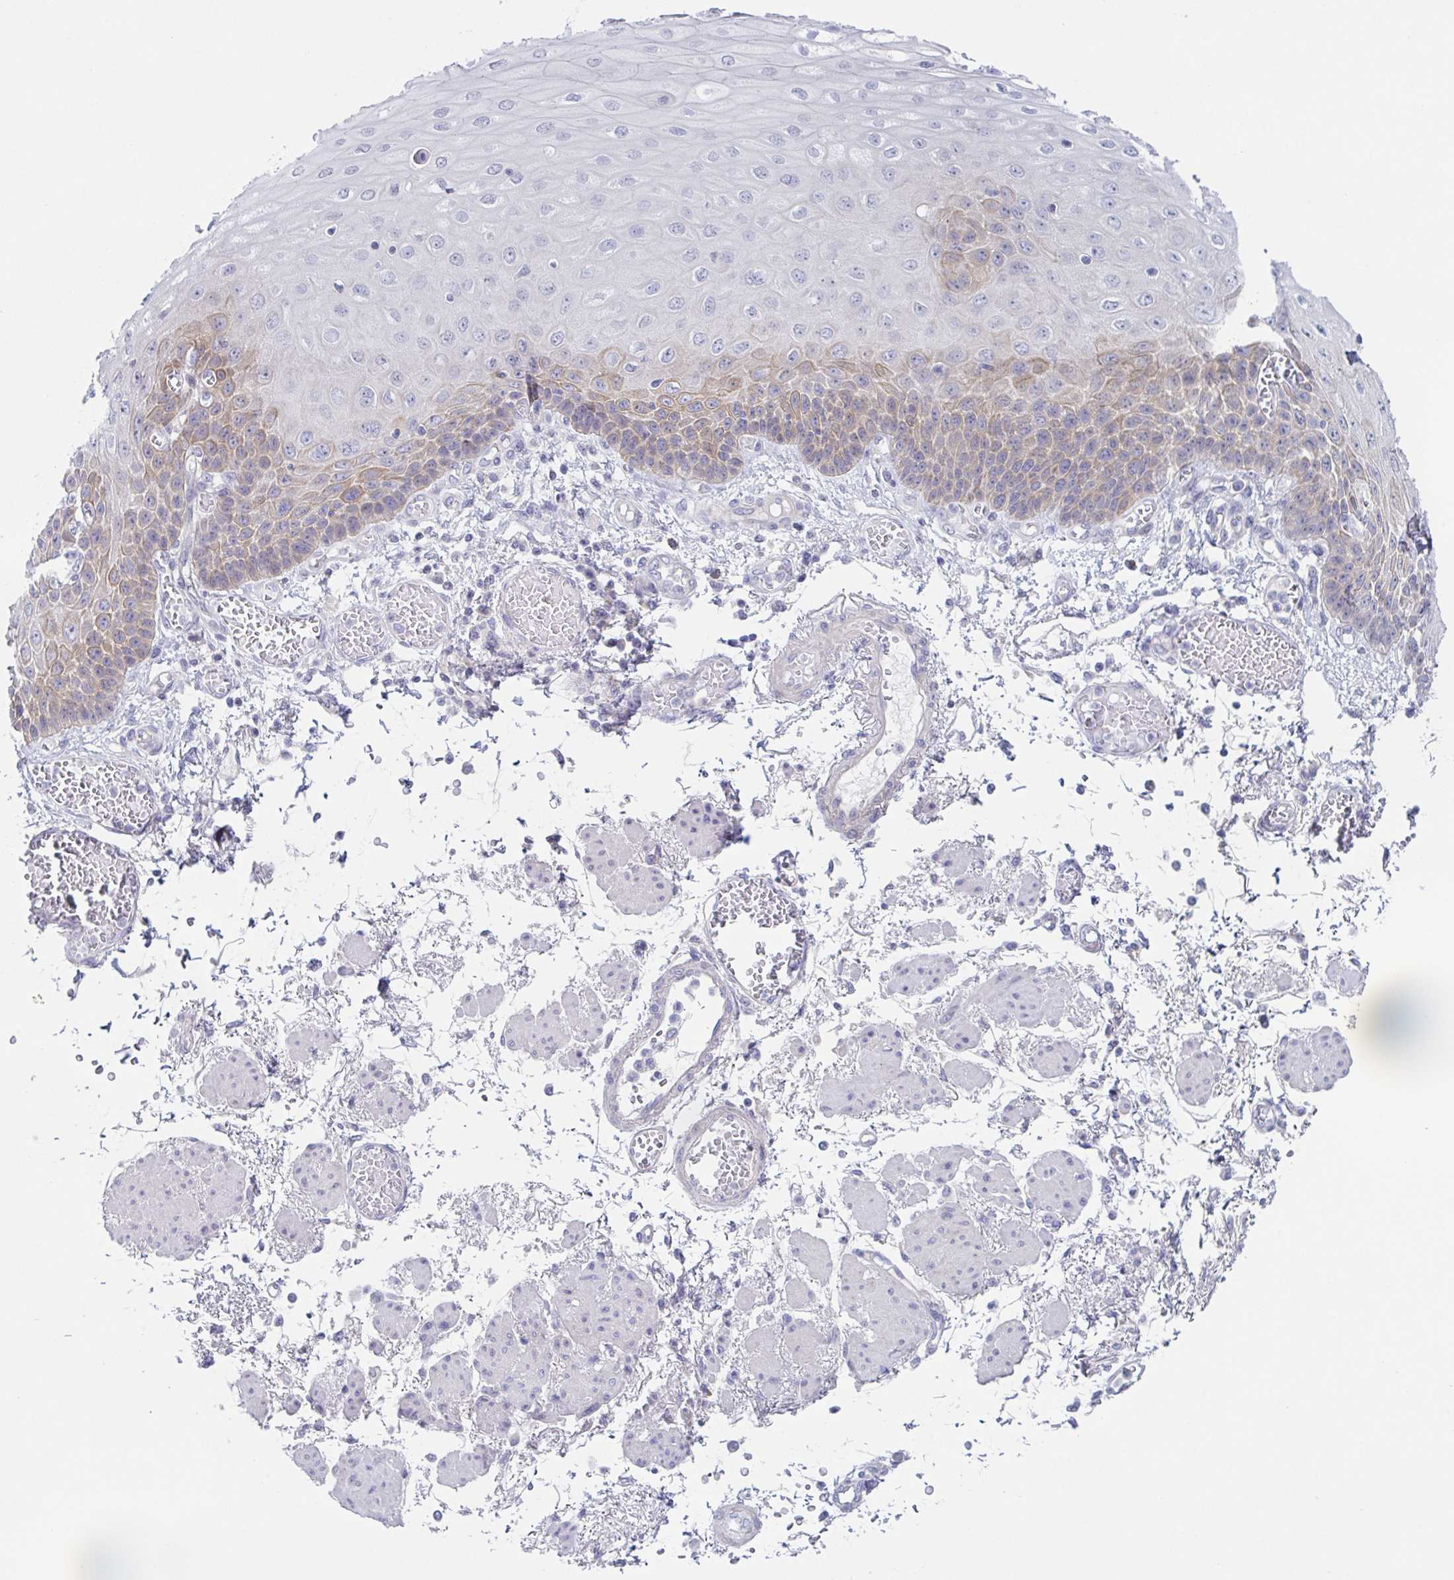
{"staining": {"intensity": "weak", "quantity": "25%-75%", "location": "cytoplasmic/membranous"}, "tissue": "esophagus", "cell_type": "Squamous epithelial cells", "image_type": "normal", "snomed": [{"axis": "morphology", "description": "Normal tissue, NOS"}, {"axis": "morphology", "description": "Adenocarcinoma, NOS"}, {"axis": "topography", "description": "Esophagus"}], "caption": "Immunohistochemistry staining of unremarkable esophagus, which demonstrates low levels of weak cytoplasmic/membranous expression in approximately 25%-75% of squamous epithelial cells indicating weak cytoplasmic/membranous protein staining. The staining was performed using DAB (3,3'-diaminobenzidine) (brown) for protein detection and nuclei were counterstained in hematoxylin (blue).", "gene": "HTR2A", "patient": {"sex": "male", "age": 81}}